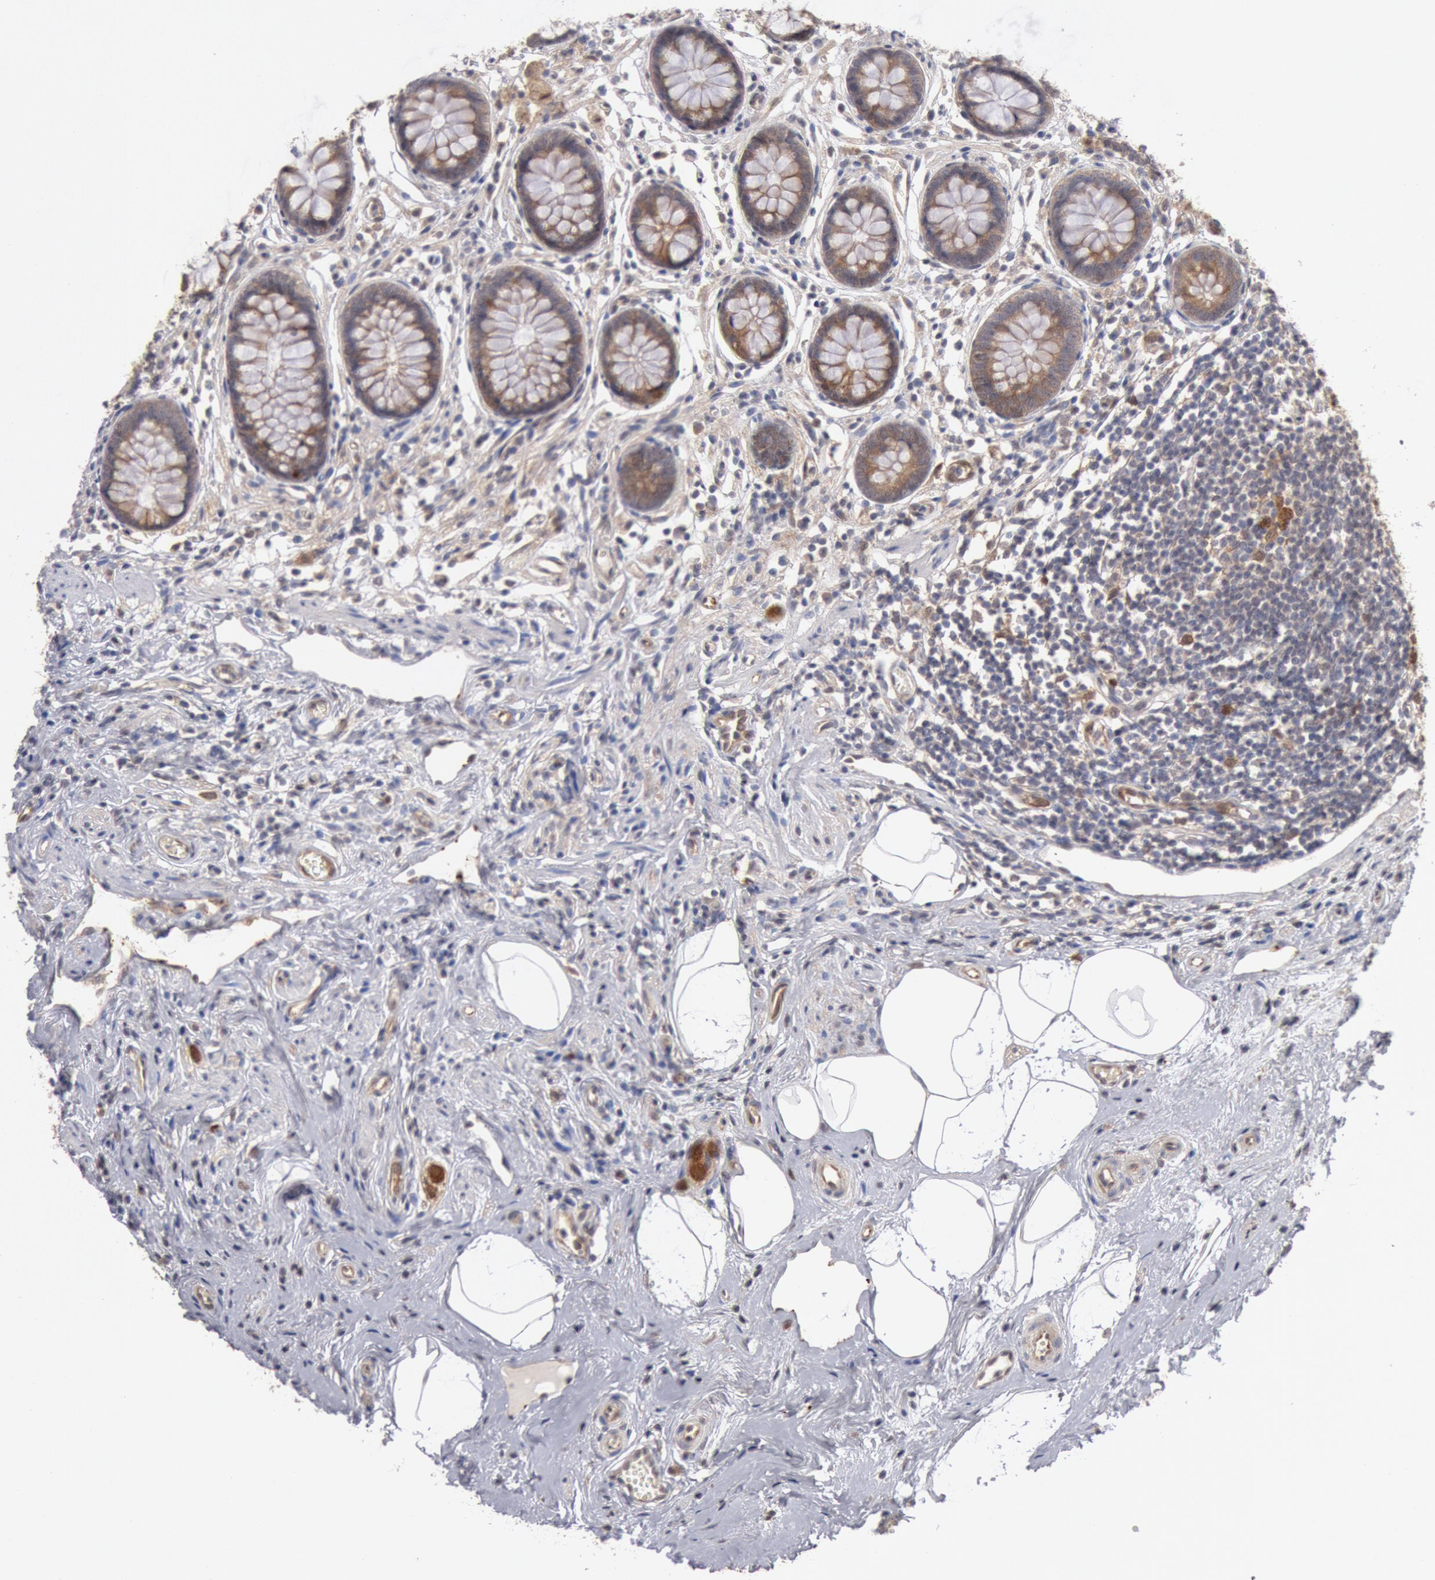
{"staining": {"intensity": "moderate", "quantity": ">75%", "location": "cytoplasmic/membranous"}, "tissue": "appendix", "cell_type": "Glandular cells", "image_type": "normal", "snomed": [{"axis": "morphology", "description": "Normal tissue, NOS"}, {"axis": "topography", "description": "Appendix"}], "caption": "Brown immunohistochemical staining in unremarkable human appendix demonstrates moderate cytoplasmic/membranous staining in about >75% of glandular cells.", "gene": "DNAJA1", "patient": {"sex": "male", "age": 38}}